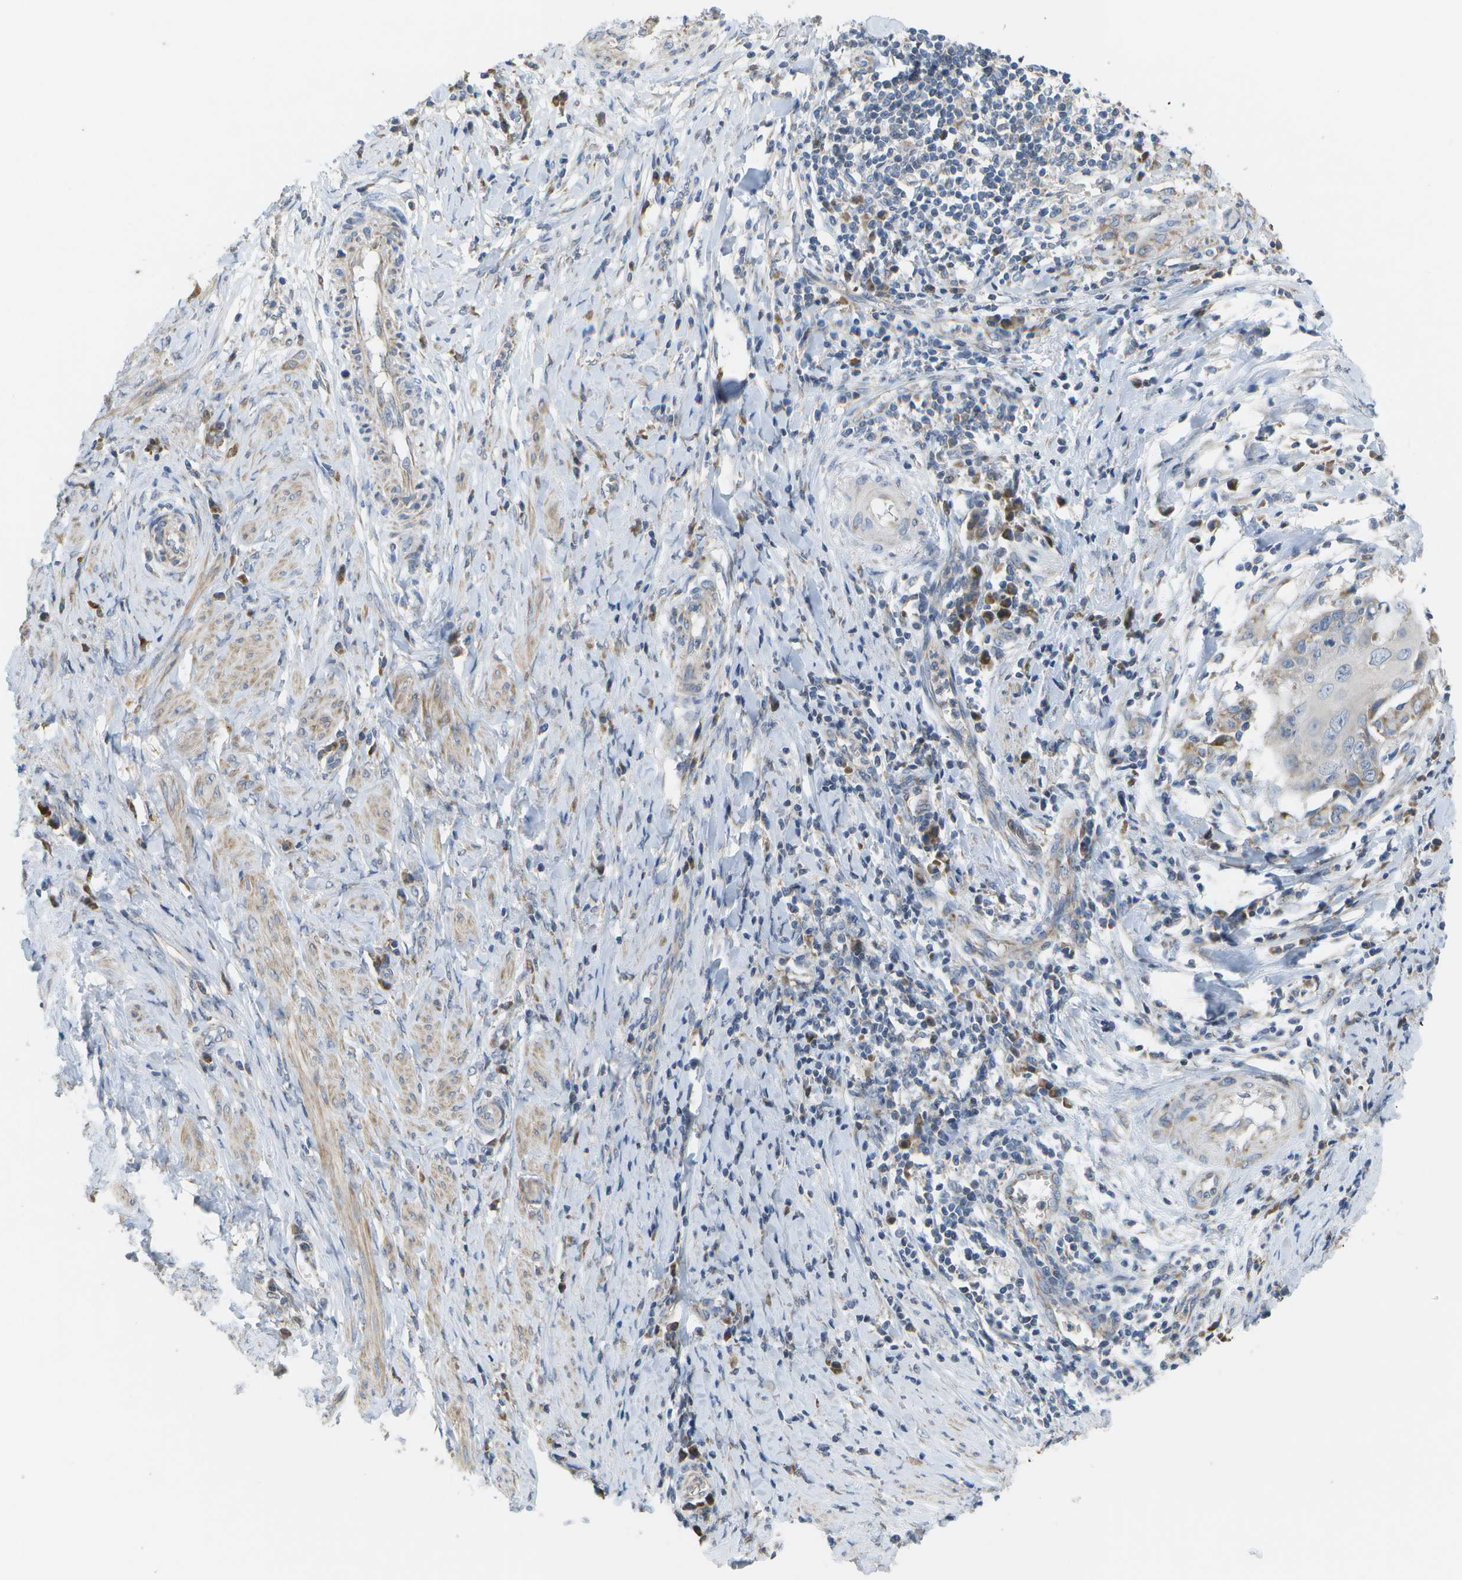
{"staining": {"intensity": "negative", "quantity": "none", "location": "none"}, "tissue": "cervical cancer", "cell_type": "Tumor cells", "image_type": "cancer", "snomed": [{"axis": "morphology", "description": "Squamous cell carcinoma, NOS"}, {"axis": "topography", "description": "Cervix"}], "caption": "The IHC photomicrograph has no significant positivity in tumor cells of squamous cell carcinoma (cervical) tissue. (IHC, brightfield microscopy, high magnification).", "gene": "HADHA", "patient": {"sex": "female", "age": 39}}